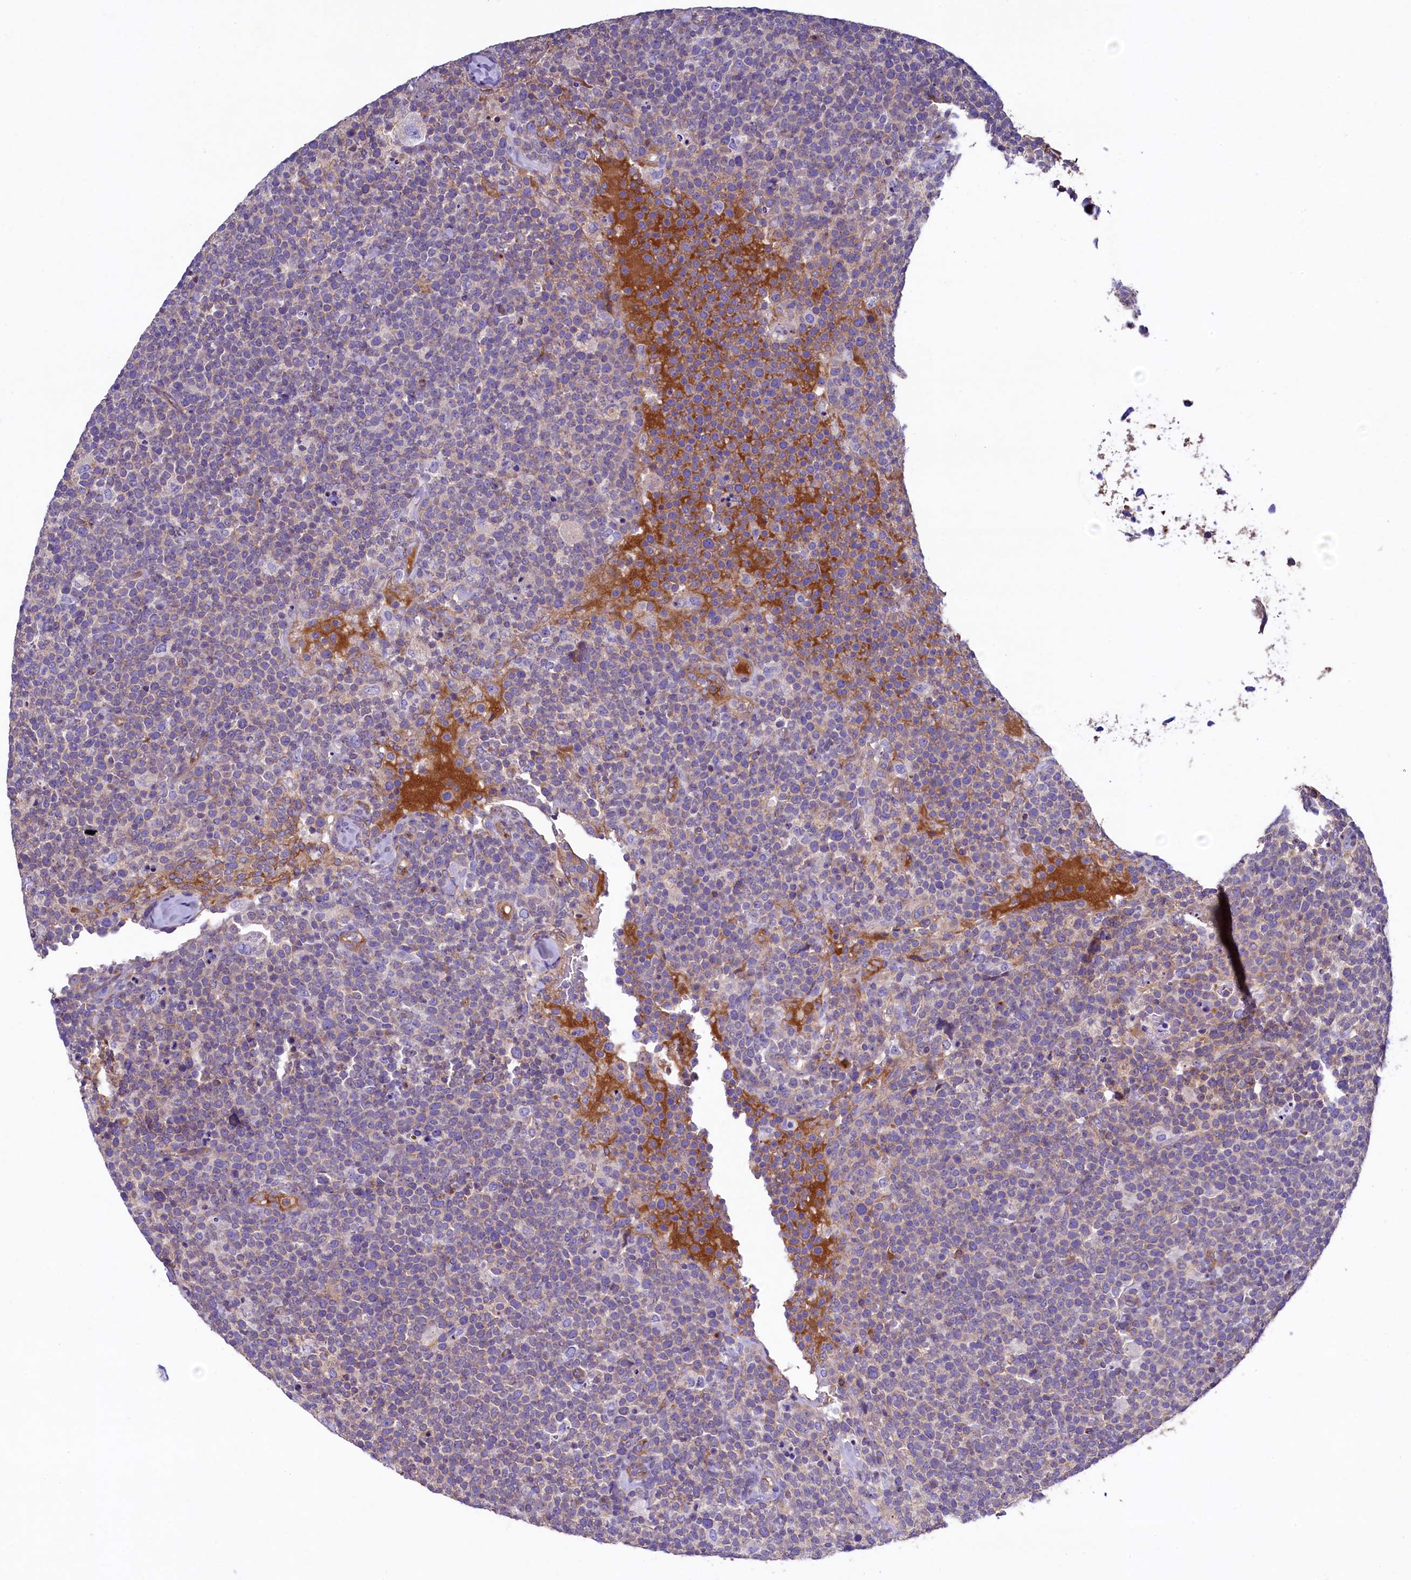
{"staining": {"intensity": "weak", "quantity": "<25%", "location": "cytoplasmic/membranous"}, "tissue": "lymphoma", "cell_type": "Tumor cells", "image_type": "cancer", "snomed": [{"axis": "morphology", "description": "Malignant lymphoma, non-Hodgkin's type, High grade"}, {"axis": "topography", "description": "Lymph node"}], "caption": "Image shows no protein expression in tumor cells of lymphoma tissue. (DAB immunohistochemistry (IHC) visualized using brightfield microscopy, high magnification).", "gene": "GPR21", "patient": {"sex": "male", "age": 61}}